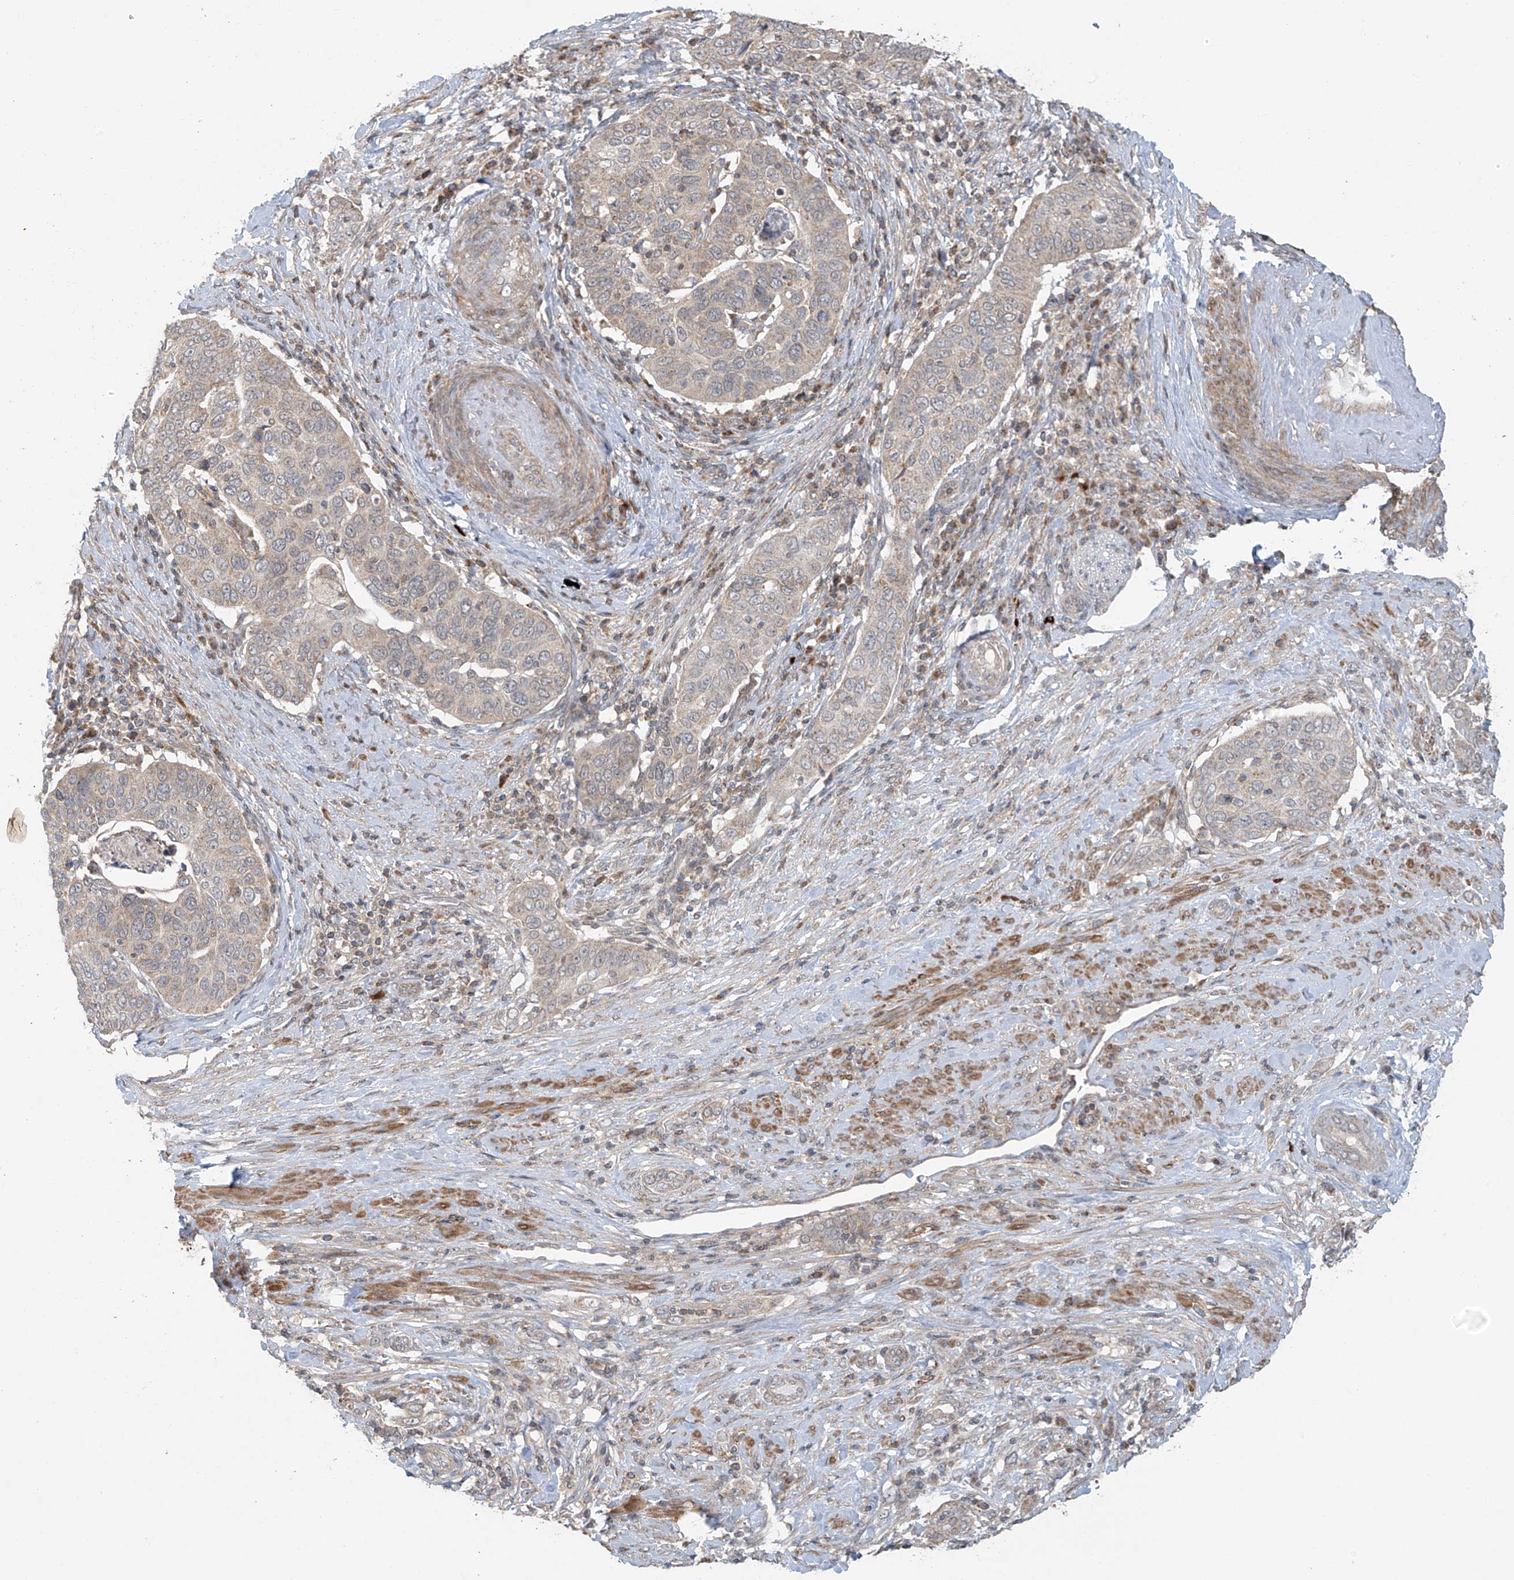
{"staining": {"intensity": "weak", "quantity": "<25%", "location": "cytoplasmic/membranous"}, "tissue": "cervical cancer", "cell_type": "Tumor cells", "image_type": "cancer", "snomed": [{"axis": "morphology", "description": "Squamous cell carcinoma, NOS"}, {"axis": "topography", "description": "Cervix"}], "caption": "Tumor cells show no significant positivity in cervical squamous cell carcinoma.", "gene": "HDDC2", "patient": {"sex": "female", "age": 60}}